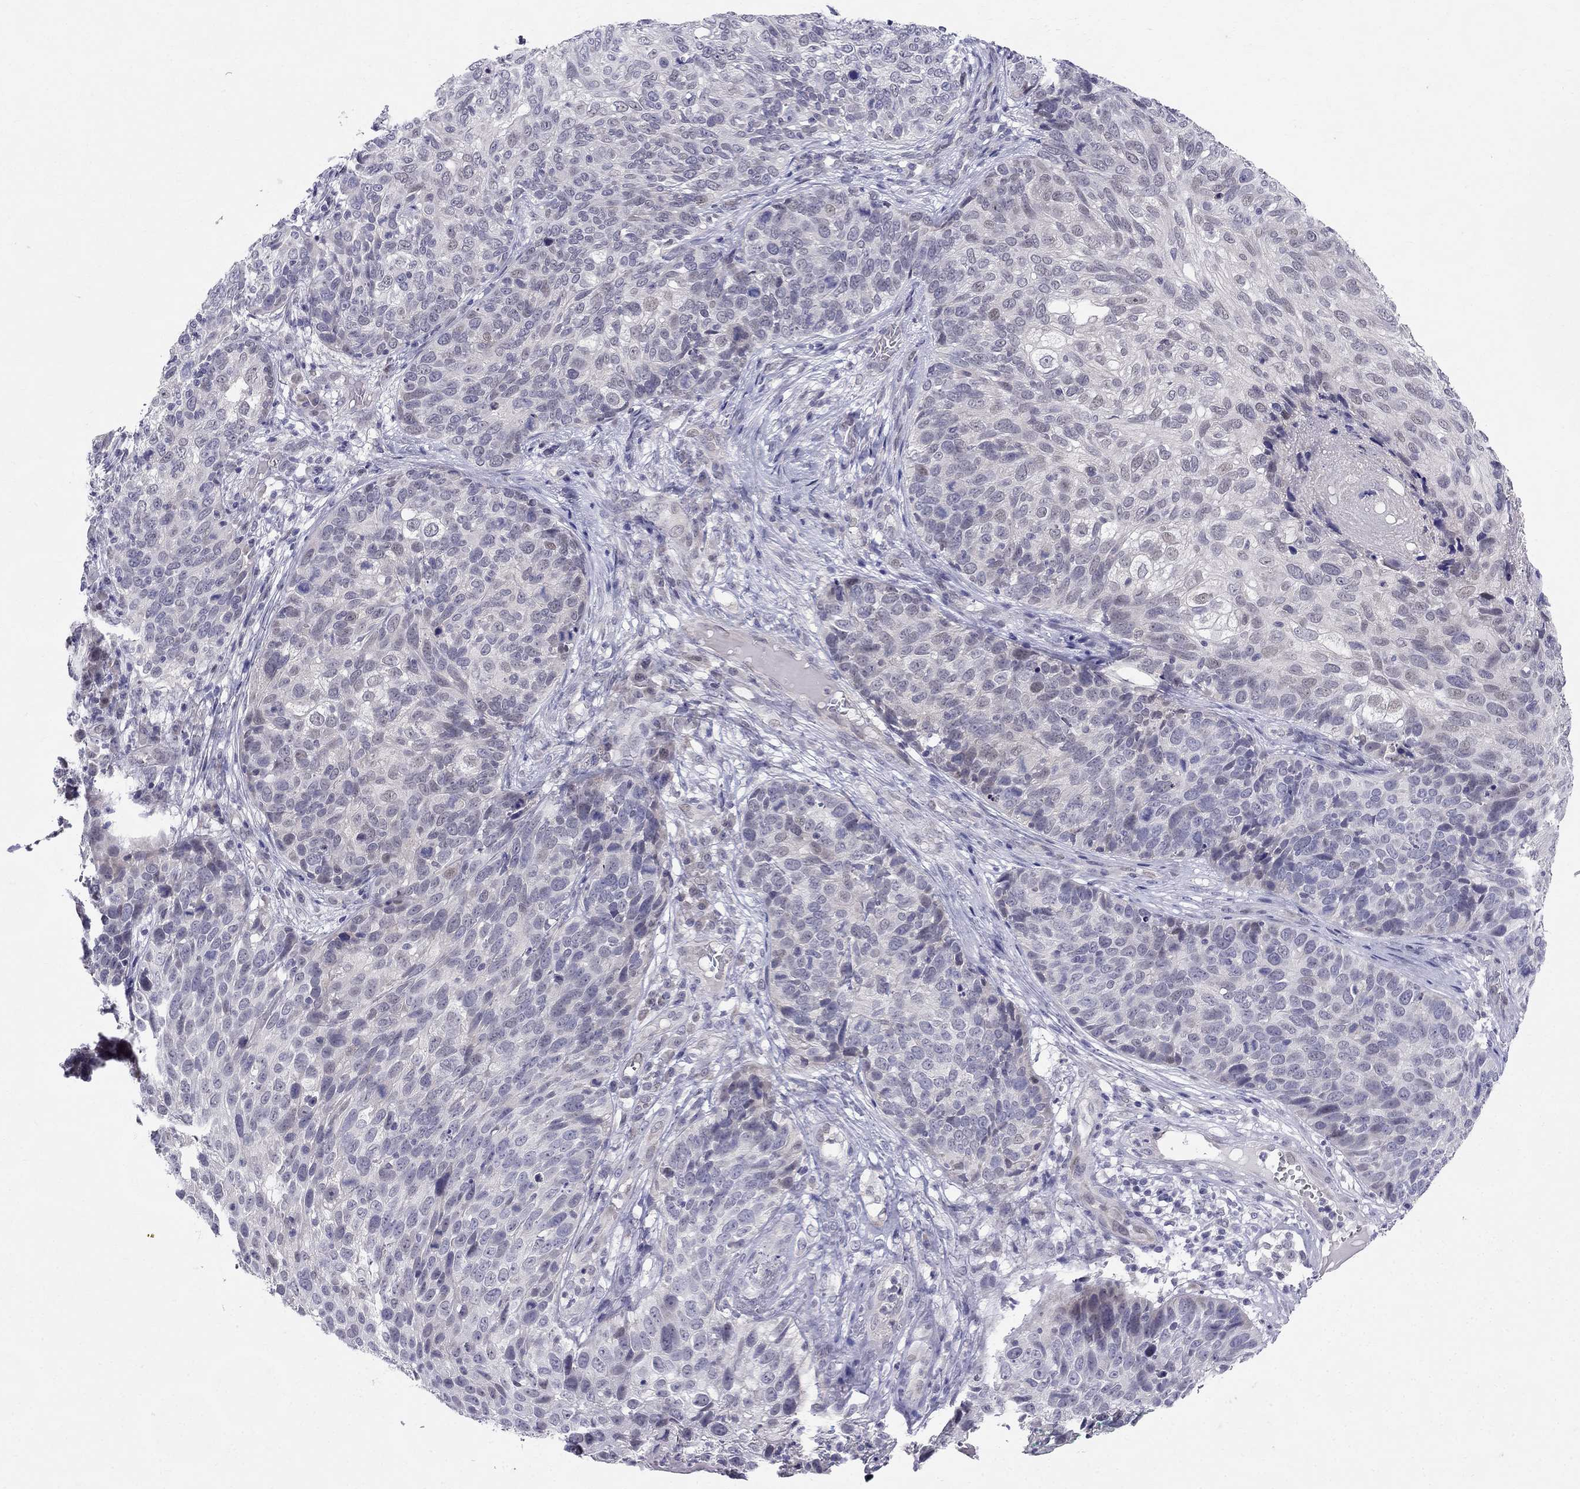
{"staining": {"intensity": "negative", "quantity": "none", "location": "none"}, "tissue": "skin cancer", "cell_type": "Tumor cells", "image_type": "cancer", "snomed": [{"axis": "morphology", "description": "Squamous cell carcinoma, NOS"}, {"axis": "topography", "description": "Skin"}], "caption": "Immunohistochemistry (IHC) image of neoplastic tissue: squamous cell carcinoma (skin) stained with DAB (3,3'-diaminobenzidine) exhibits no significant protein positivity in tumor cells.", "gene": "BAG5", "patient": {"sex": "male", "age": 92}}